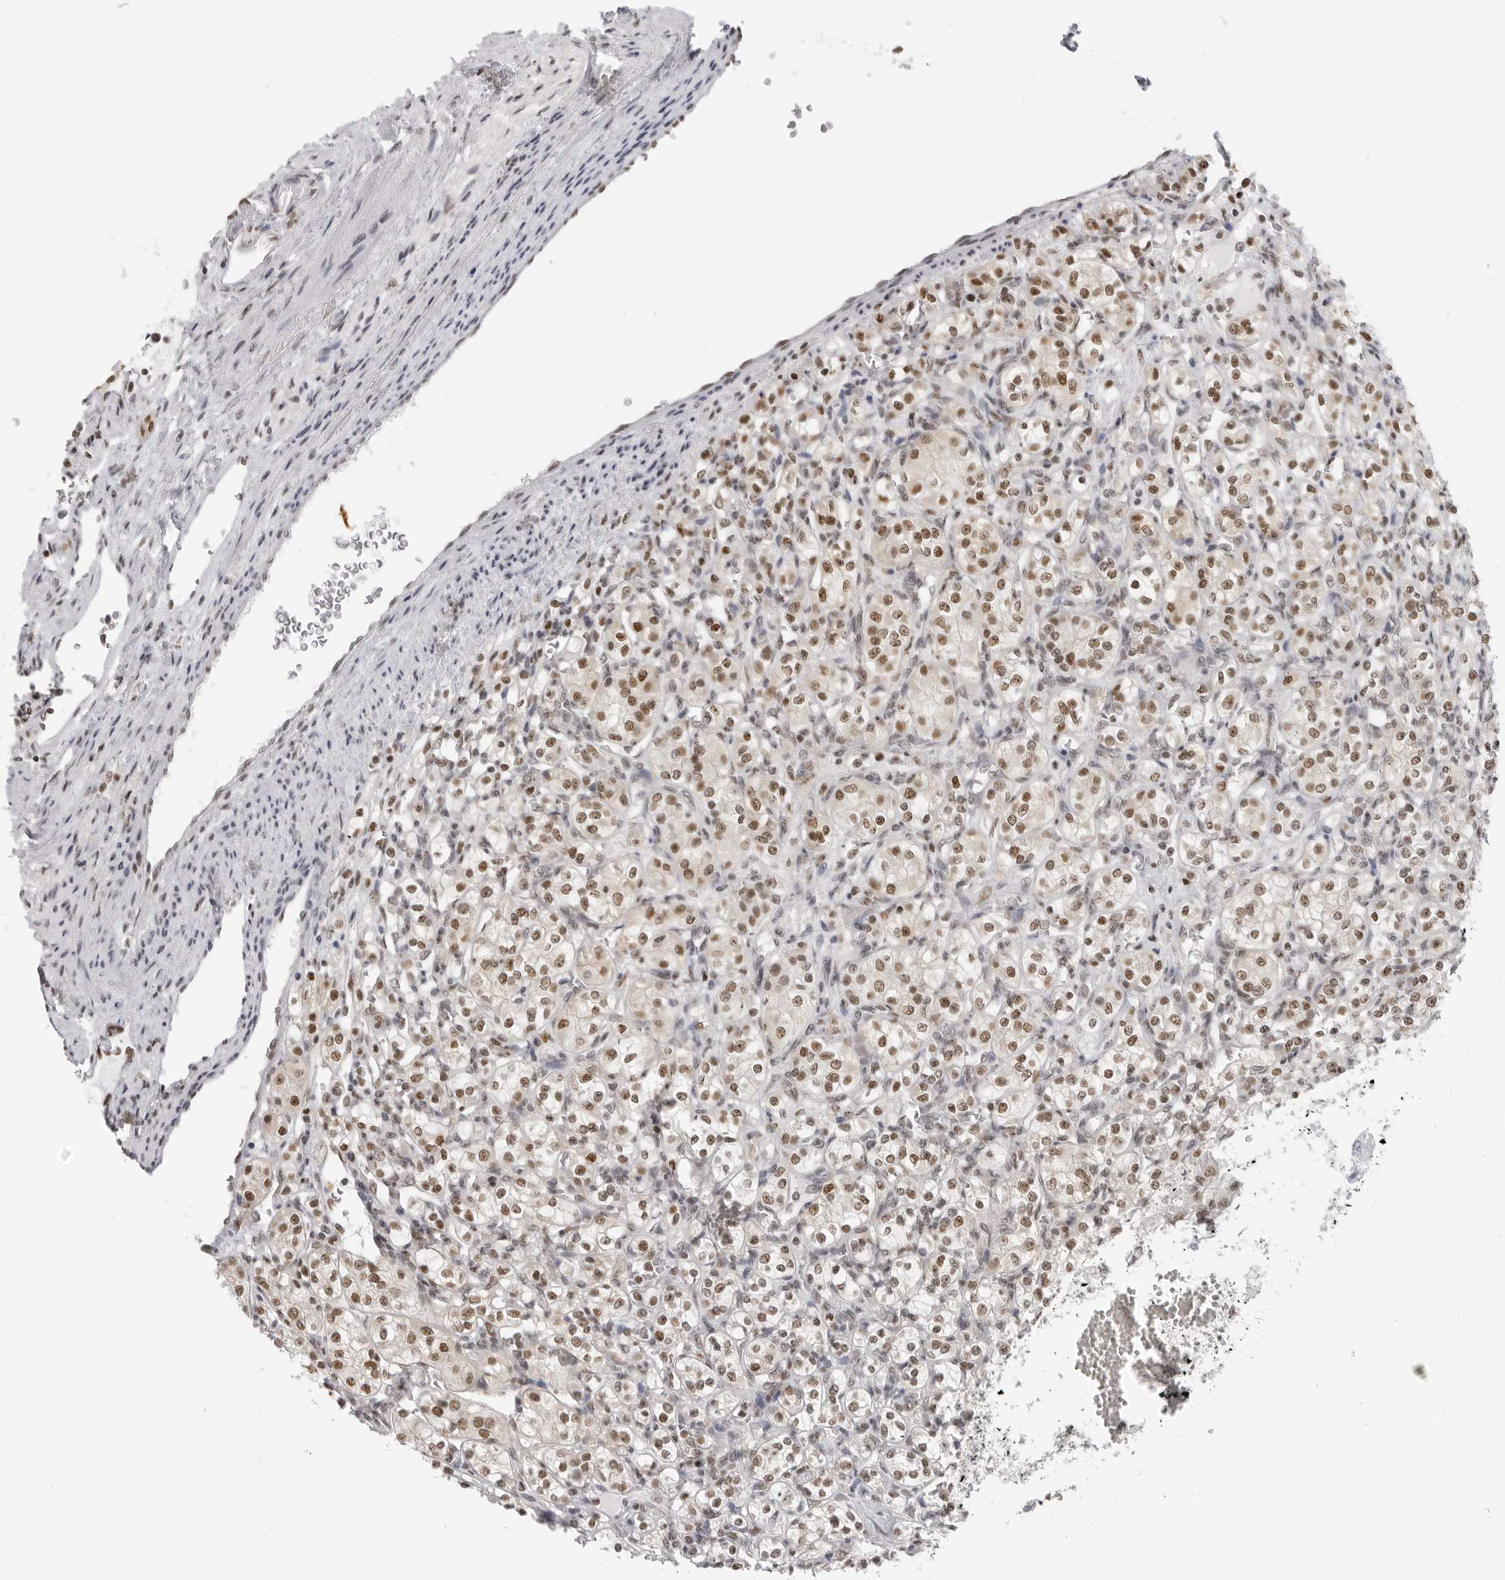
{"staining": {"intensity": "moderate", "quantity": ">75%", "location": "nuclear"}, "tissue": "renal cancer", "cell_type": "Tumor cells", "image_type": "cancer", "snomed": [{"axis": "morphology", "description": "Adenocarcinoma, NOS"}, {"axis": "topography", "description": "Kidney"}], "caption": "DAB (3,3'-diaminobenzidine) immunohistochemical staining of human renal adenocarcinoma reveals moderate nuclear protein expression in about >75% of tumor cells.", "gene": "RPA2", "patient": {"sex": "male", "age": 77}}